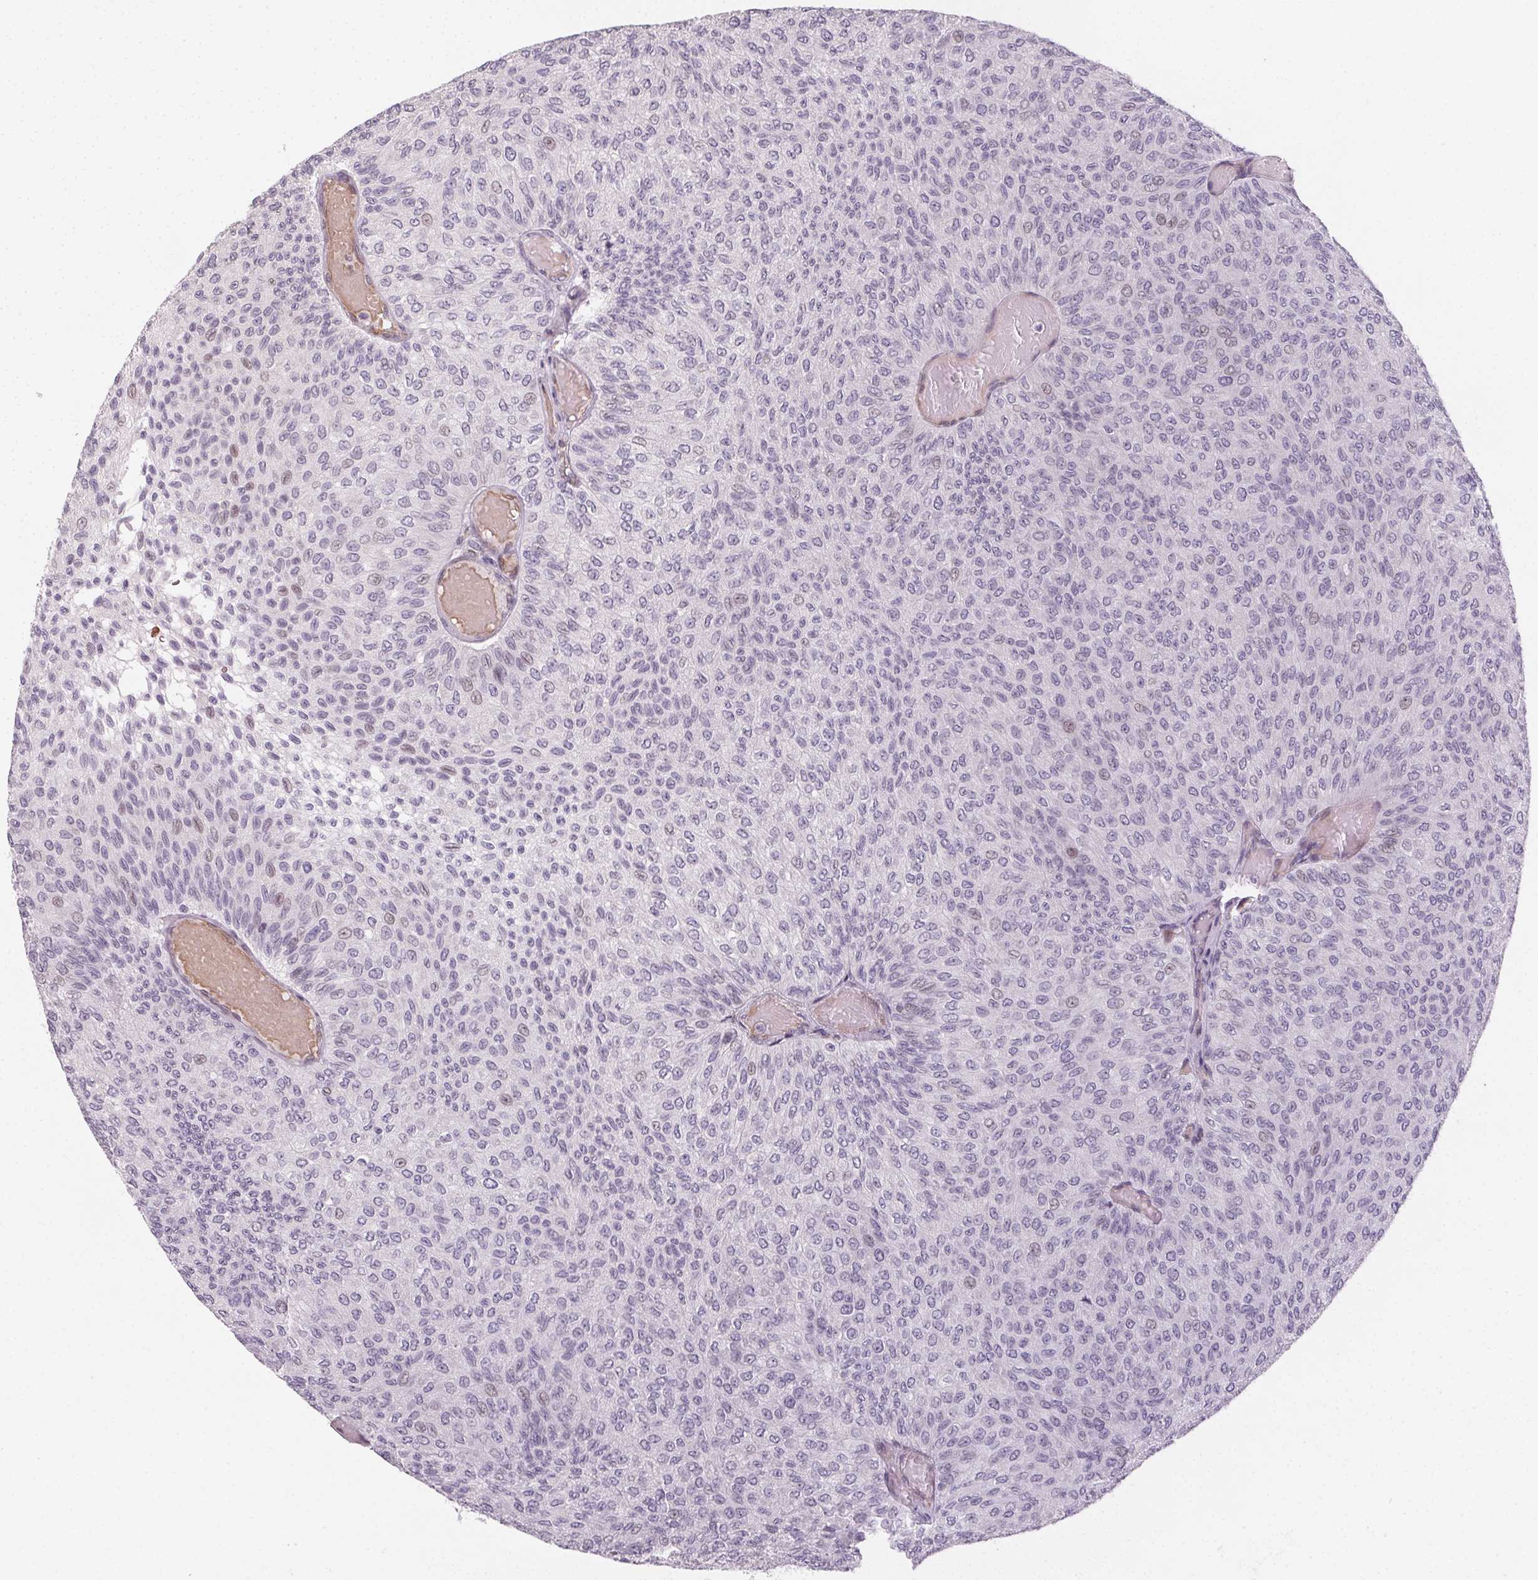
{"staining": {"intensity": "negative", "quantity": "none", "location": "none"}, "tissue": "urothelial cancer", "cell_type": "Tumor cells", "image_type": "cancer", "snomed": [{"axis": "morphology", "description": "Urothelial carcinoma, Low grade"}, {"axis": "topography", "description": "Urinary bladder"}], "caption": "Image shows no significant protein staining in tumor cells of urothelial cancer. (Stains: DAB immunohistochemistry (IHC) with hematoxylin counter stain, Microscopy: brightfield microscopy at high magnification).", "gene": "CCDC96", "patient": {"sex": "male", "age": 78}}